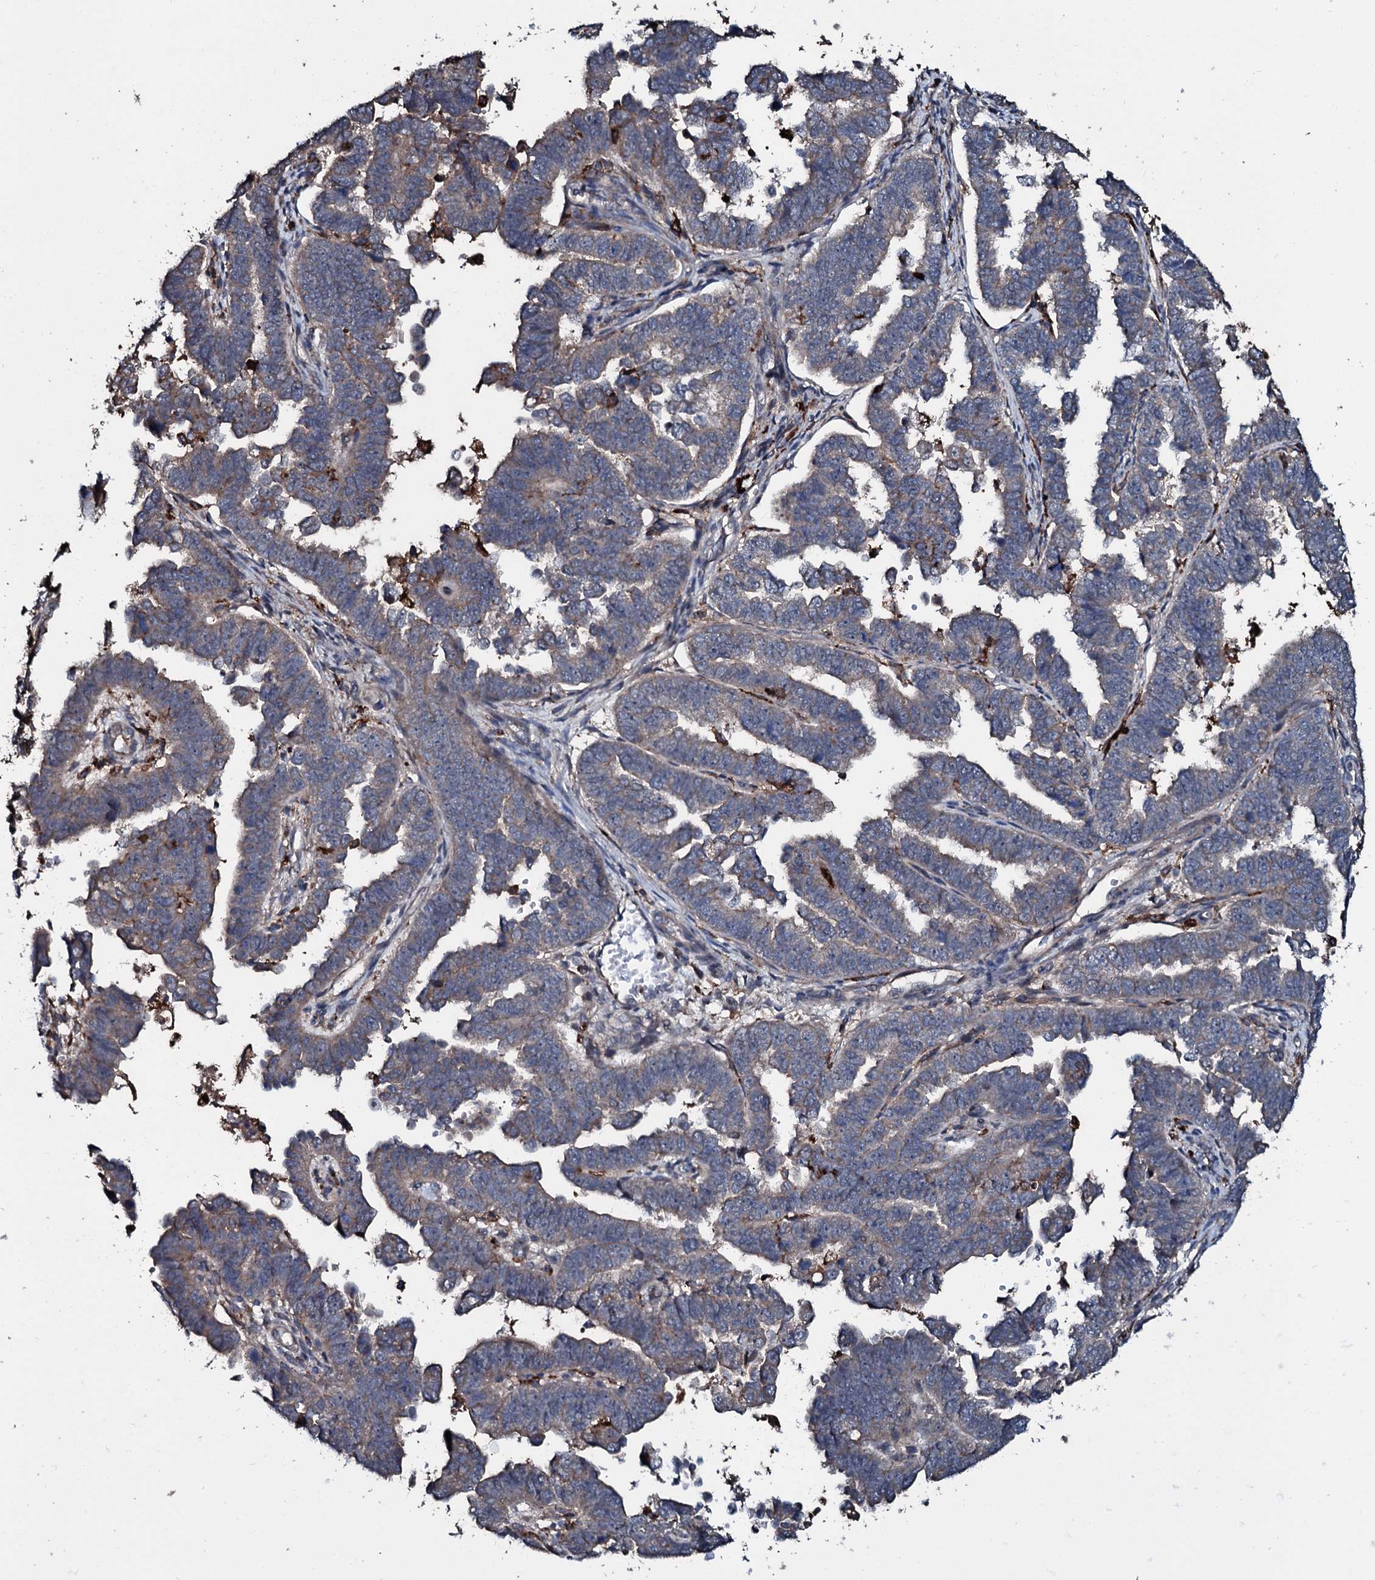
{"staining": {"intensity": "weak", "quantity": "<25%", "location": "cytoplasmic/membranous"}, "tissue": "endometrial cancer", "cell_type": "Tumor cells", "image_type": "cancer", "snomed": [{"axis": "morphology", "description": "Adenocarcinoma, NOS"}, {"axis": "topography", "description": "Endometrium"}], "caption": "Micrograph shows no protein expression in tumor cells of adenocarcinoma (endometrial) tissue. The staining was performed using DAB to visualize the protein expression in brown, while the nuclei were stained in blue with hematoxylin (Magnification: 20x).", "gene": "TPGS2", "patient": {"sex": "female", "age": 75}}